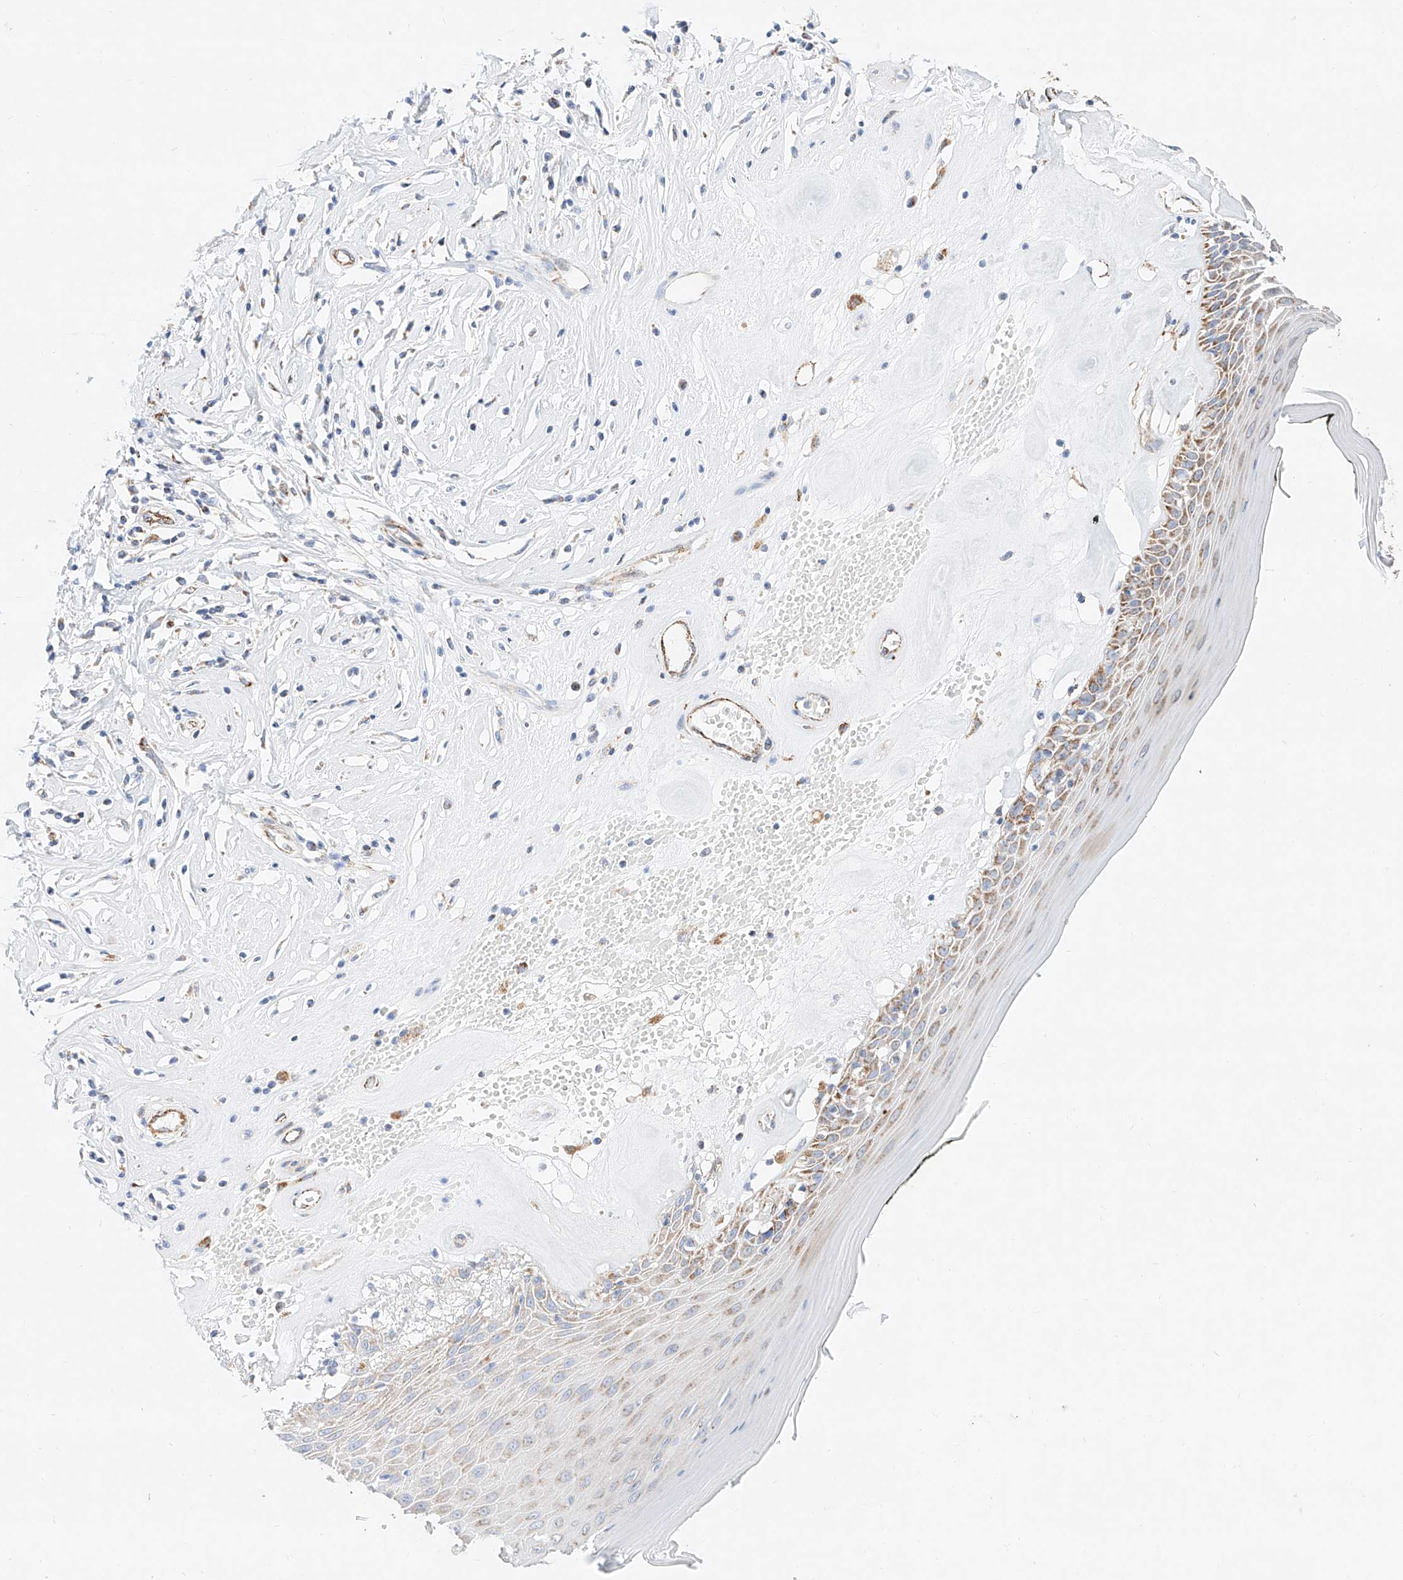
{"staining": {"intensity": "moderate", "quantity": "25%-75%", "location": "cytoplasmic/membranous"}, "tissue": "skin", "cell_type": "Epidermal cells", "image_type": "normal", "snomed": [{"axis": "morphology", "description": "Normal tissue, NOS"}, {"axis": "morphology", "description": "Inflammation, NOS"}, {"axis": "topography", "description": "Vulva"}], "caption": "Protein analysis of benign skin shows moderate cytoplasmic/membranous positivity in about 25%-75% of epidermal cells. The staining was performed using DAB (3,3'-diaminobenzidine), with brown indicating positive protein expression. Nuclei are stained blue with hematoxylin.", "gene": "C6orf62", "patient": {"sex": "female", "age": 84}}